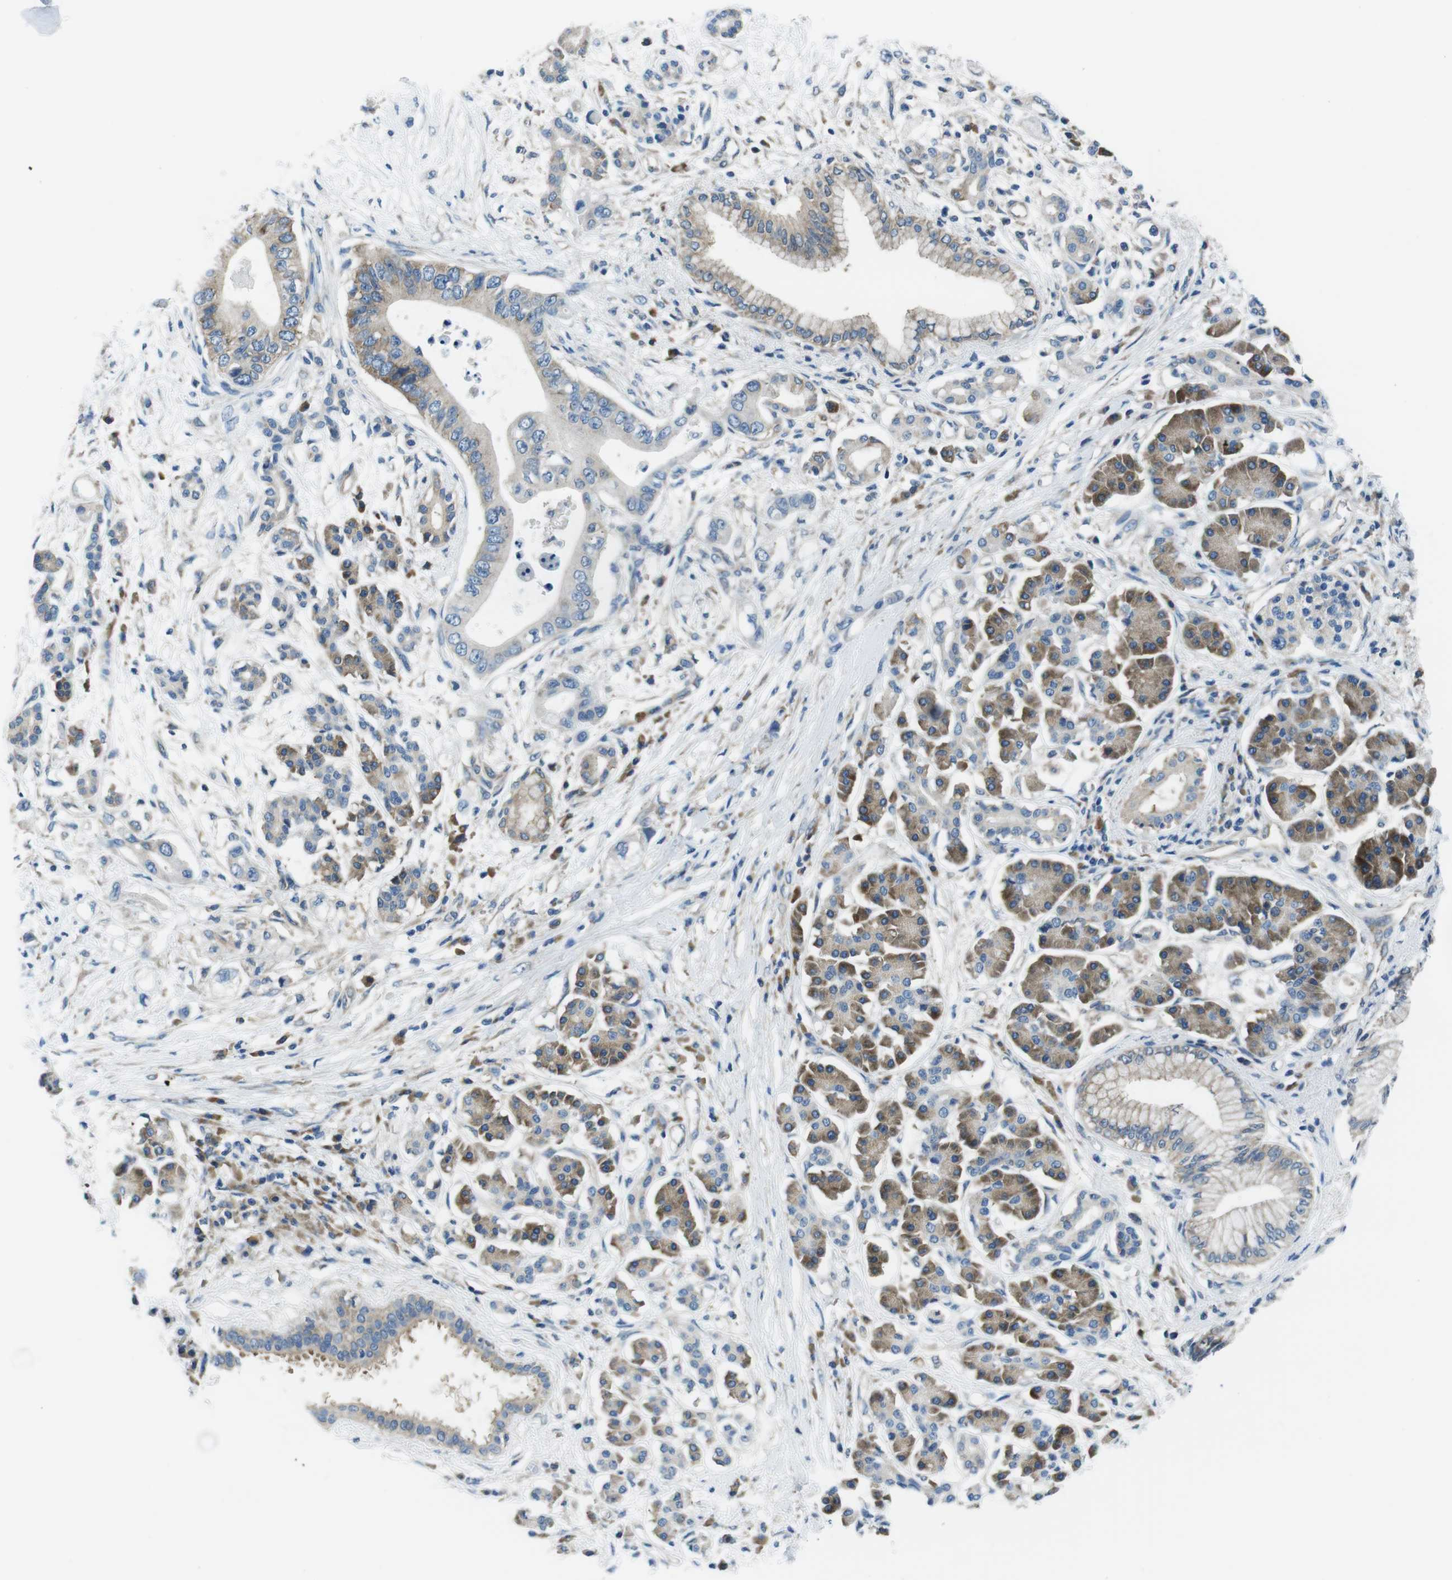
{"staining": {"intensity": "moderate", "quantity": ">75%", "location": "cytoplasmic/membranous"}, "tissue": "pancreatic cancer", "cell_type": "Tumor cells", "image_type": "cancer", "snomed": [{"axis": "morphology", "description": "Adenocarcinoma, NOS"}, {"axis": "topography", "description": "Pancreas"}], "caption": "Moderate cytoplasmic/membranous protein expression is seen in about >75% of tumor cells in pancreatic cancer (adenocarcinoma). (Stains: DAB in brown, nuclei in blue, Microscopy: brightfield microscopy at high magnification).", "gene": "EIF2B5", "patient": {"sex": "male", "age": 77}}